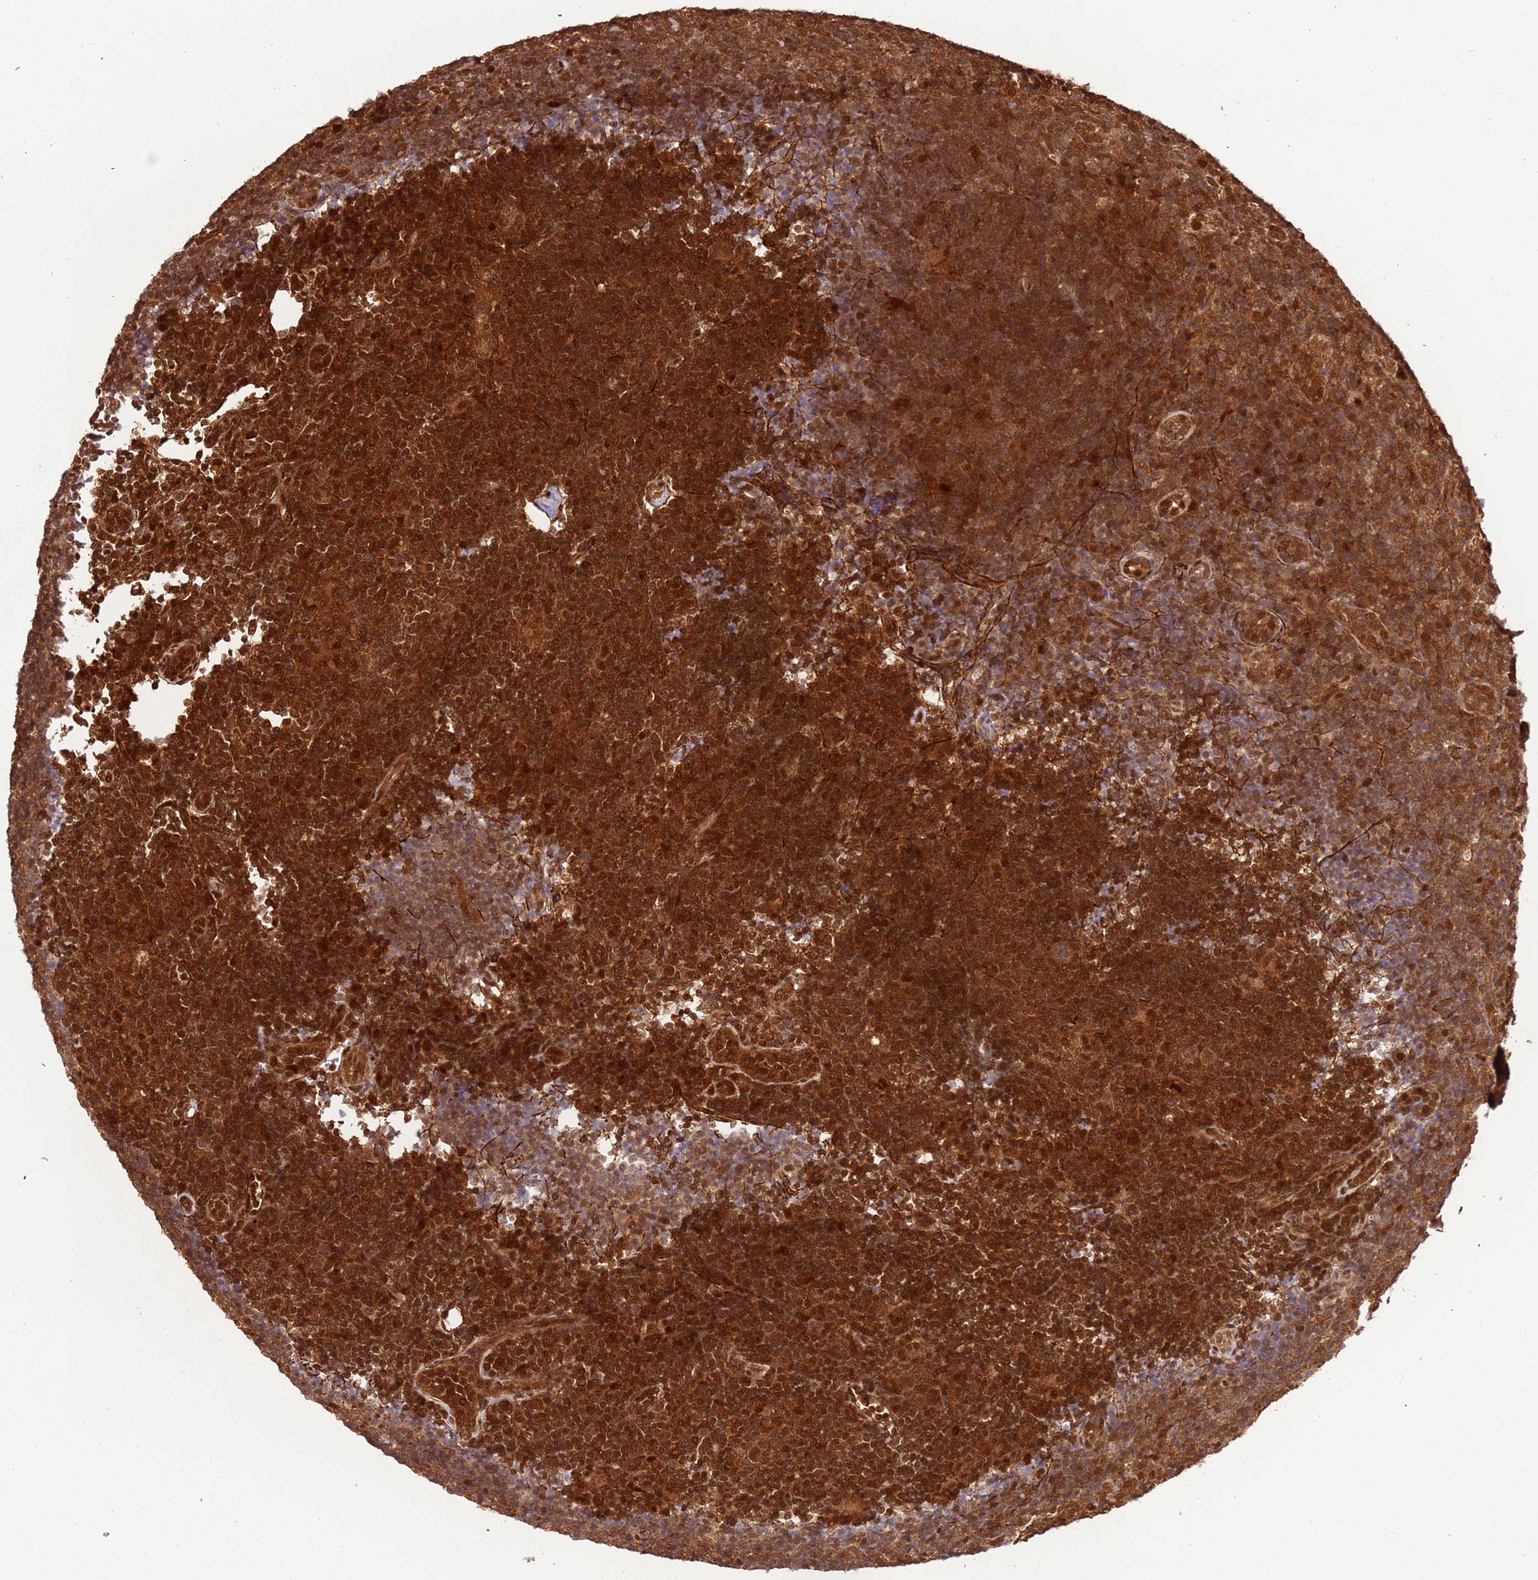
{"staining": {"intensity": "strong", "quantity": ">75%", "location": "cytoplasmic/membranous,nuclear"}, "tissue": "lymphoma", "cell_type": "Tumor cells", "image_type": "cancer", "snomed": [{"axis": "morphology", "description": "Hodgkin's disease, NOS"}, {"axis": "topography", "description": "Lymph node"}], "caption": "A high-resolution photomicrograph shows IHC staining of Hodgkin's disease, which exhibits strong cytoplasmic/membranous and nuclear staining in approximately >75% of tumor cells. (DAB (3,3'-diaminobenzidine) IHC with brightfield microscopy, high magnification).", "gene": "PGLS", "patient": {"sex": "female", "age": 57}}